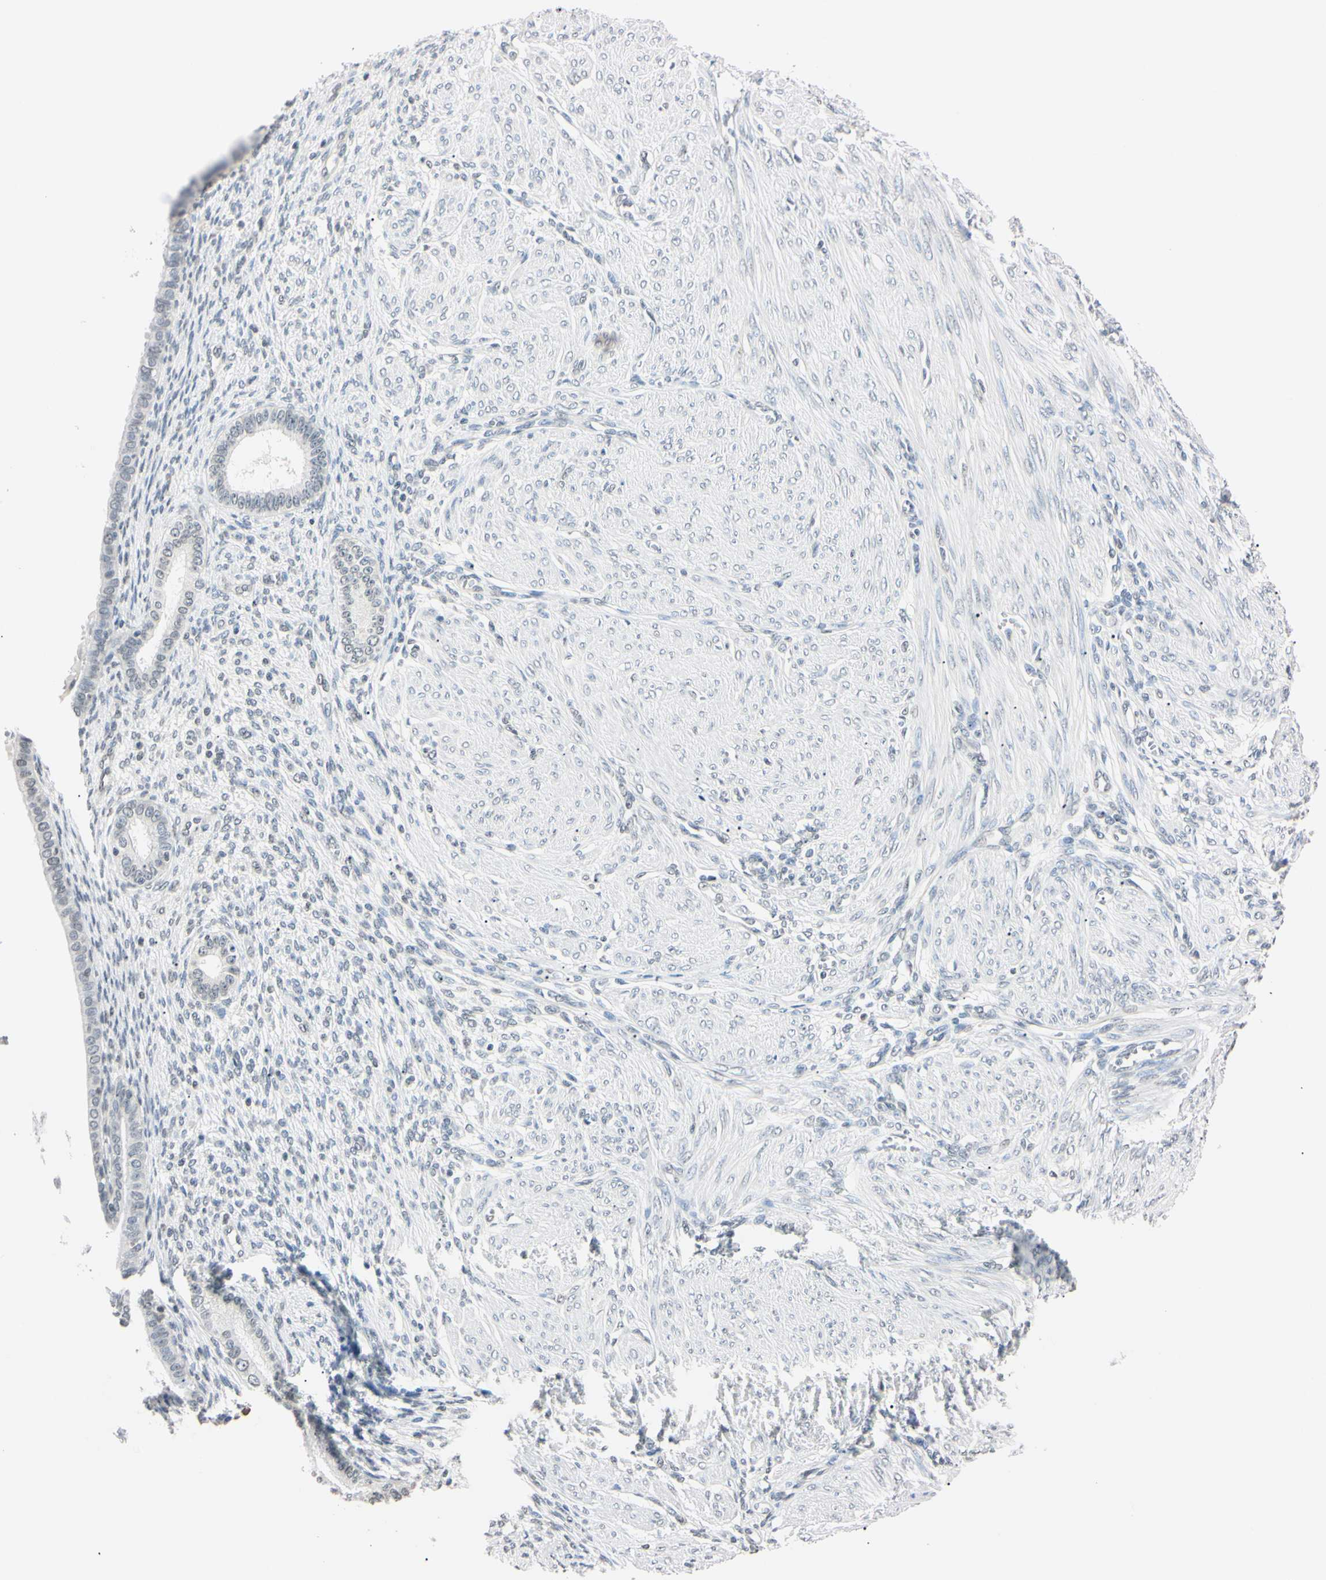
{"staining": {"intensity": "weak", "quantity": "<25%", "location": "nuclear"}, "tissue": "endometrium", "cell_type": "Cells in endometrial stroma", "image_type": "normal", "snomed": [{"axis": "morphology", "description": "Normal tissue, NOS"}, {"axis": "topography", "description": "Endometrium"}], "caption": "The histopathology image demonstrates no staining of cells in endometrial stroma in benign endometrium.", "gene": "CDC45", "patient": {"sex": "female", "age": 72}}